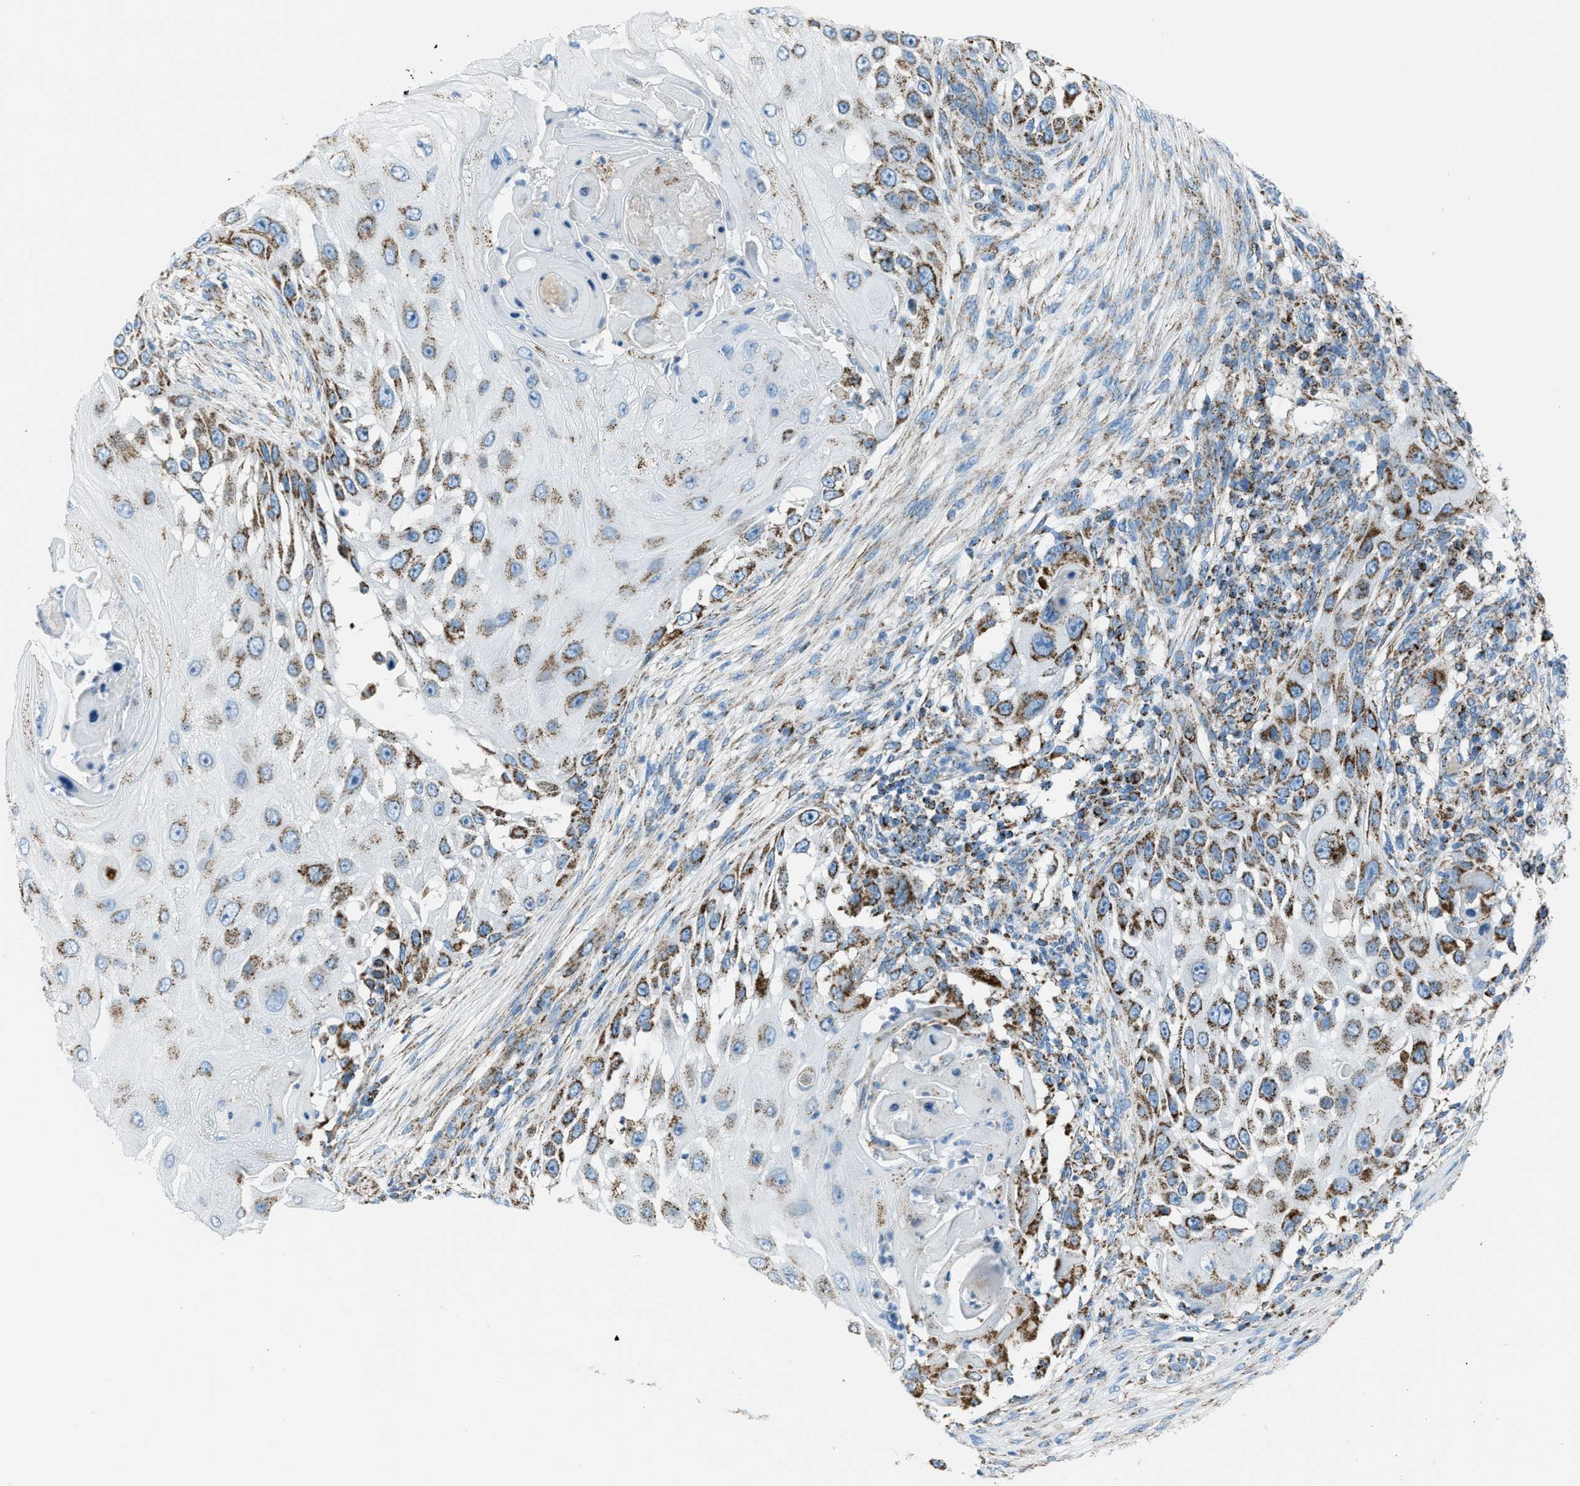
{"staining": {"intensity": "strong", "quantity": ">75%", "location": "cytoplasmic/membranous"}, "tissue": "skin cancer", "cell_type": "Tumor cells", "image_type": "cancer", "snomed": [{"axis": "morphology", "description": "Squamous cell carcinoma, NOS"}, {"axis": "topography", "description": "Skin"}], "caption": "Squamous cell carcinoma (skin) tissue reveals strong cytoplasmic/membranous positivity in approximately >75% of tumor cells, visualized by immunohistochemistry. The staining was performed using DAB (3,3'-diaminobenzidine), with brown indicating positive protein expression. Nuclei are stained blue with hematoxylin.", "gene": "MDH2", "patient": {"sex": "female", "age": 44}}